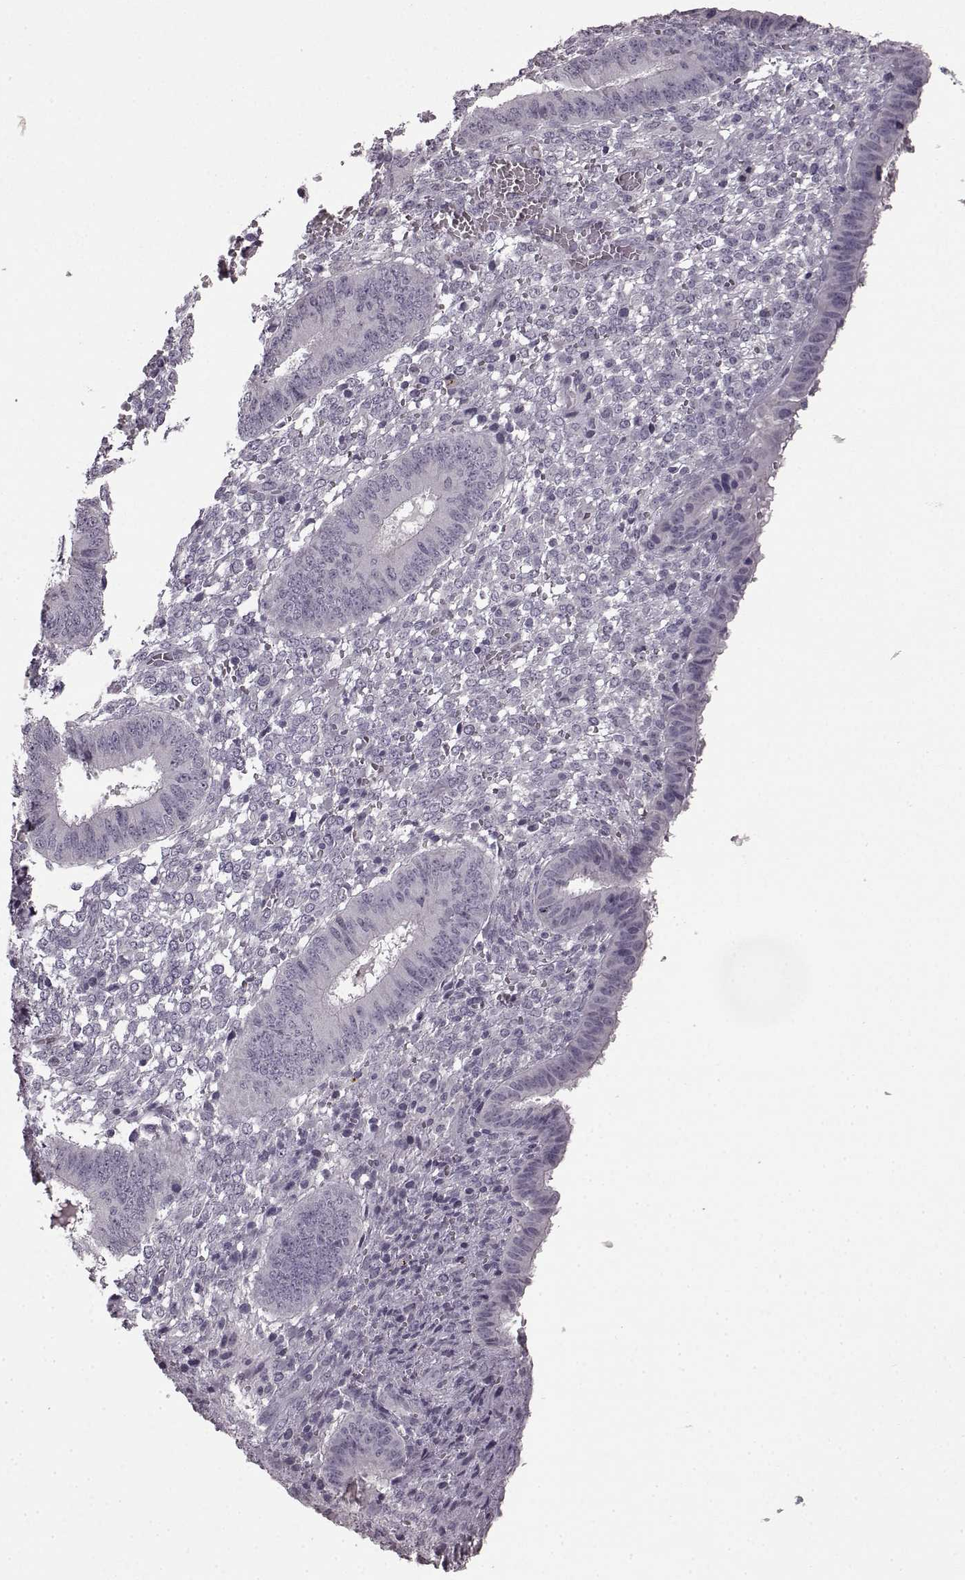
{"staining": {"intensity": "negative", "quantity": "none", "location": "none"}, "tissue": "endometrium", "cell_type": "Cells in endometrial stroma", "image_type": "normal", "snomed": [{"axis": "morphology", "description": "Normal tissue, NOS"}, {"axis": "topography", "description": "Endometrium"}], "caption": "Endometrium was stained to show a protein in brown. There is no significant positivity in cells in endometrial stroma.", "gene": "LHB", "patient": {"sex": "female", "age": 42}}